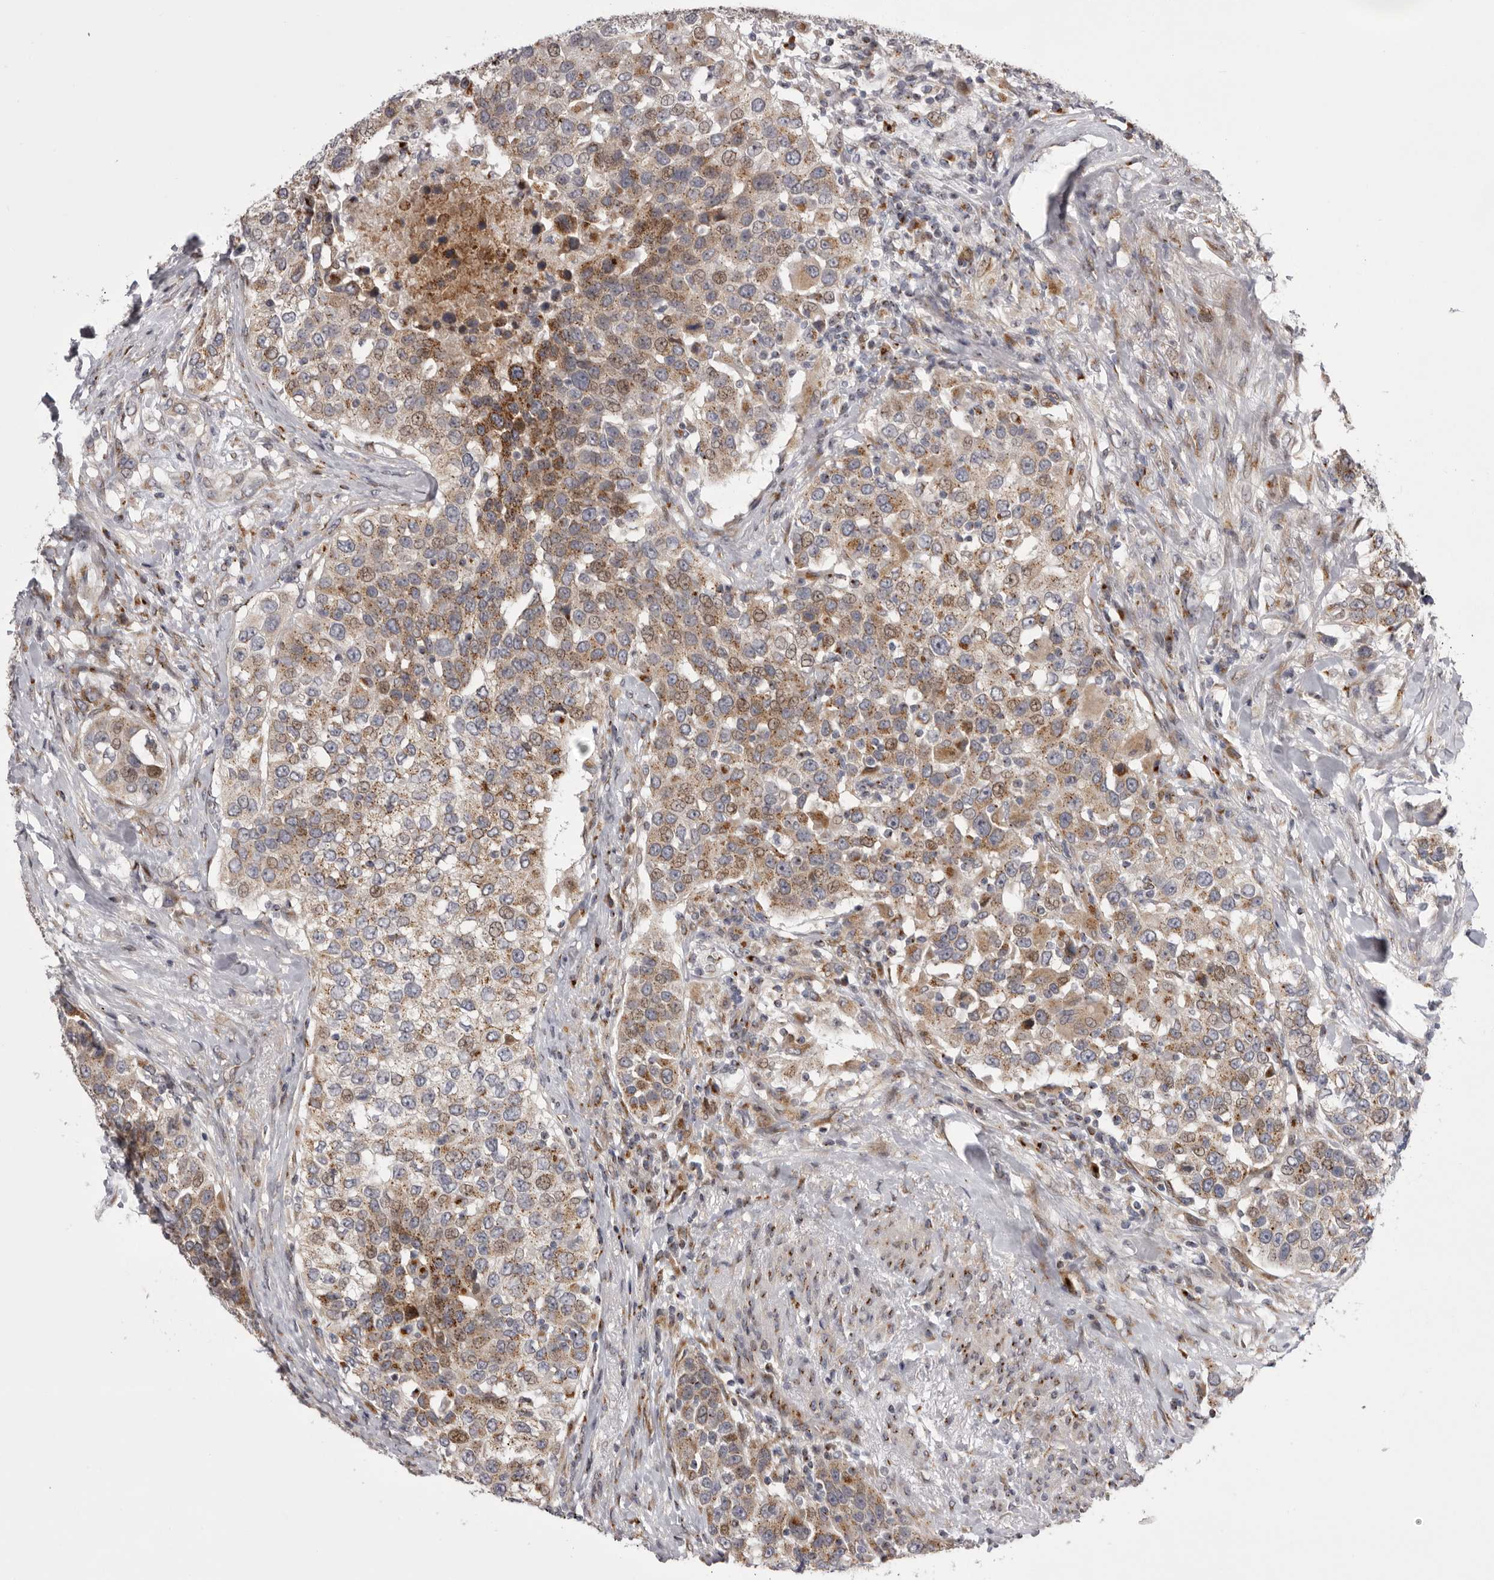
{"staining": {"intensity": "moderate", "quantity": ">75%", "location": "cytoplasmic/membranous"}, "tissue": "urothelial cancer", "cell_type": "Tumor cells", "image_type": "cancer", "snomed": [{"axis": "morphology", "description": "Urothelial carcinoma, High grade"}, {"axis": "topography", "description": "Urinary bladder"}], "caption": "An immunohistochemistry (IHC) histopathology image of neoplastic tissue is shown. Protein staining in brown labels moderate cytoplasmic/membranous positivity in urothelial carcinoma (high-grade) within tumor cells.", "gene": "WDR47", "patient": {"sex": "female", "age": 80}}